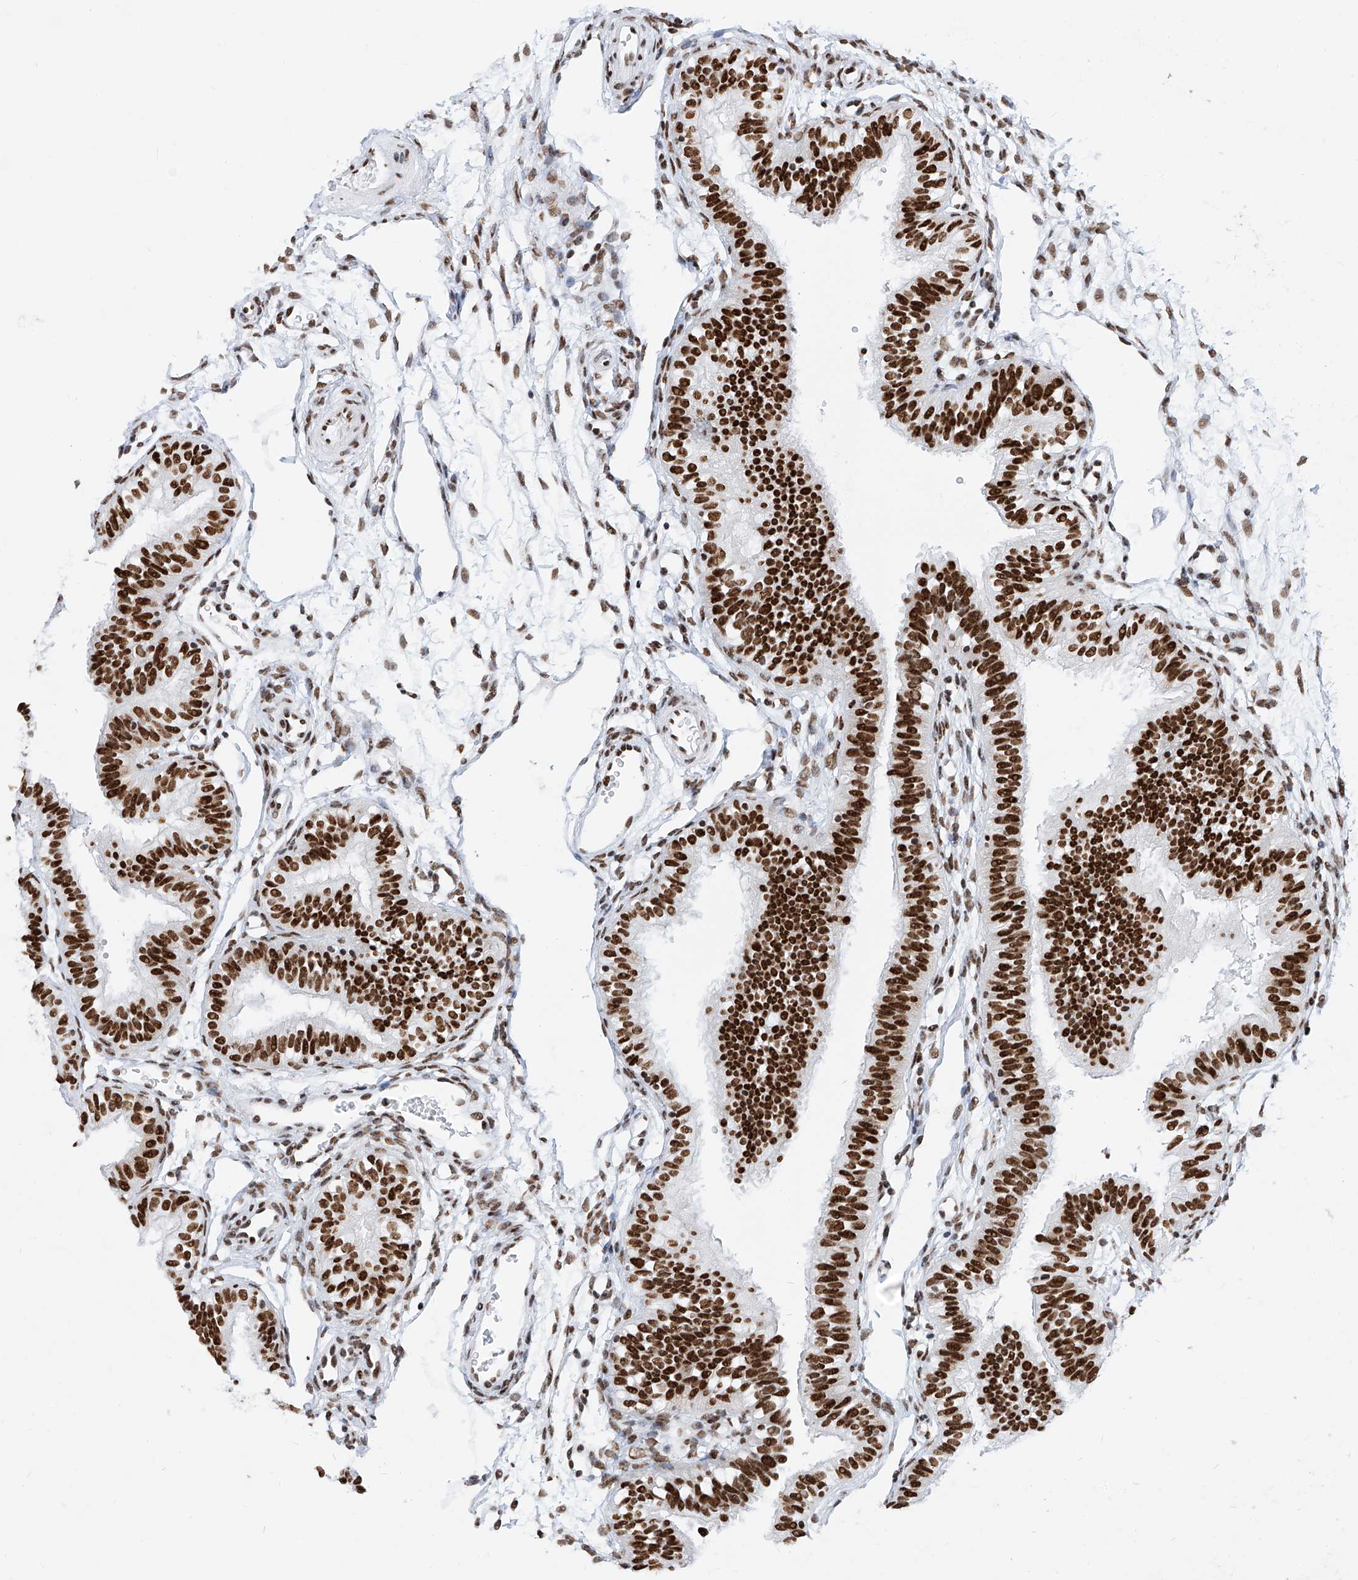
{"staining": {"intensity": "strong", "quantity": ">75%", "location": "nuclear"}, "tissue": "fallopian tube", "cell_type": "Glandular cells", "image_type": "normal", "snomed": [{"axis": "morphology", "description": "Normal tissue, NOS"}, {"axis": "topography", "description": "Fallopian tube"}], "caption": "Immunohistochemical staining of benign fallopian tube demonstrates high levels of strong nuclear positivity in about >75% of glandular cells.", "gene": "SRSF6", "patient": {"sex": "female", "age": 35}}